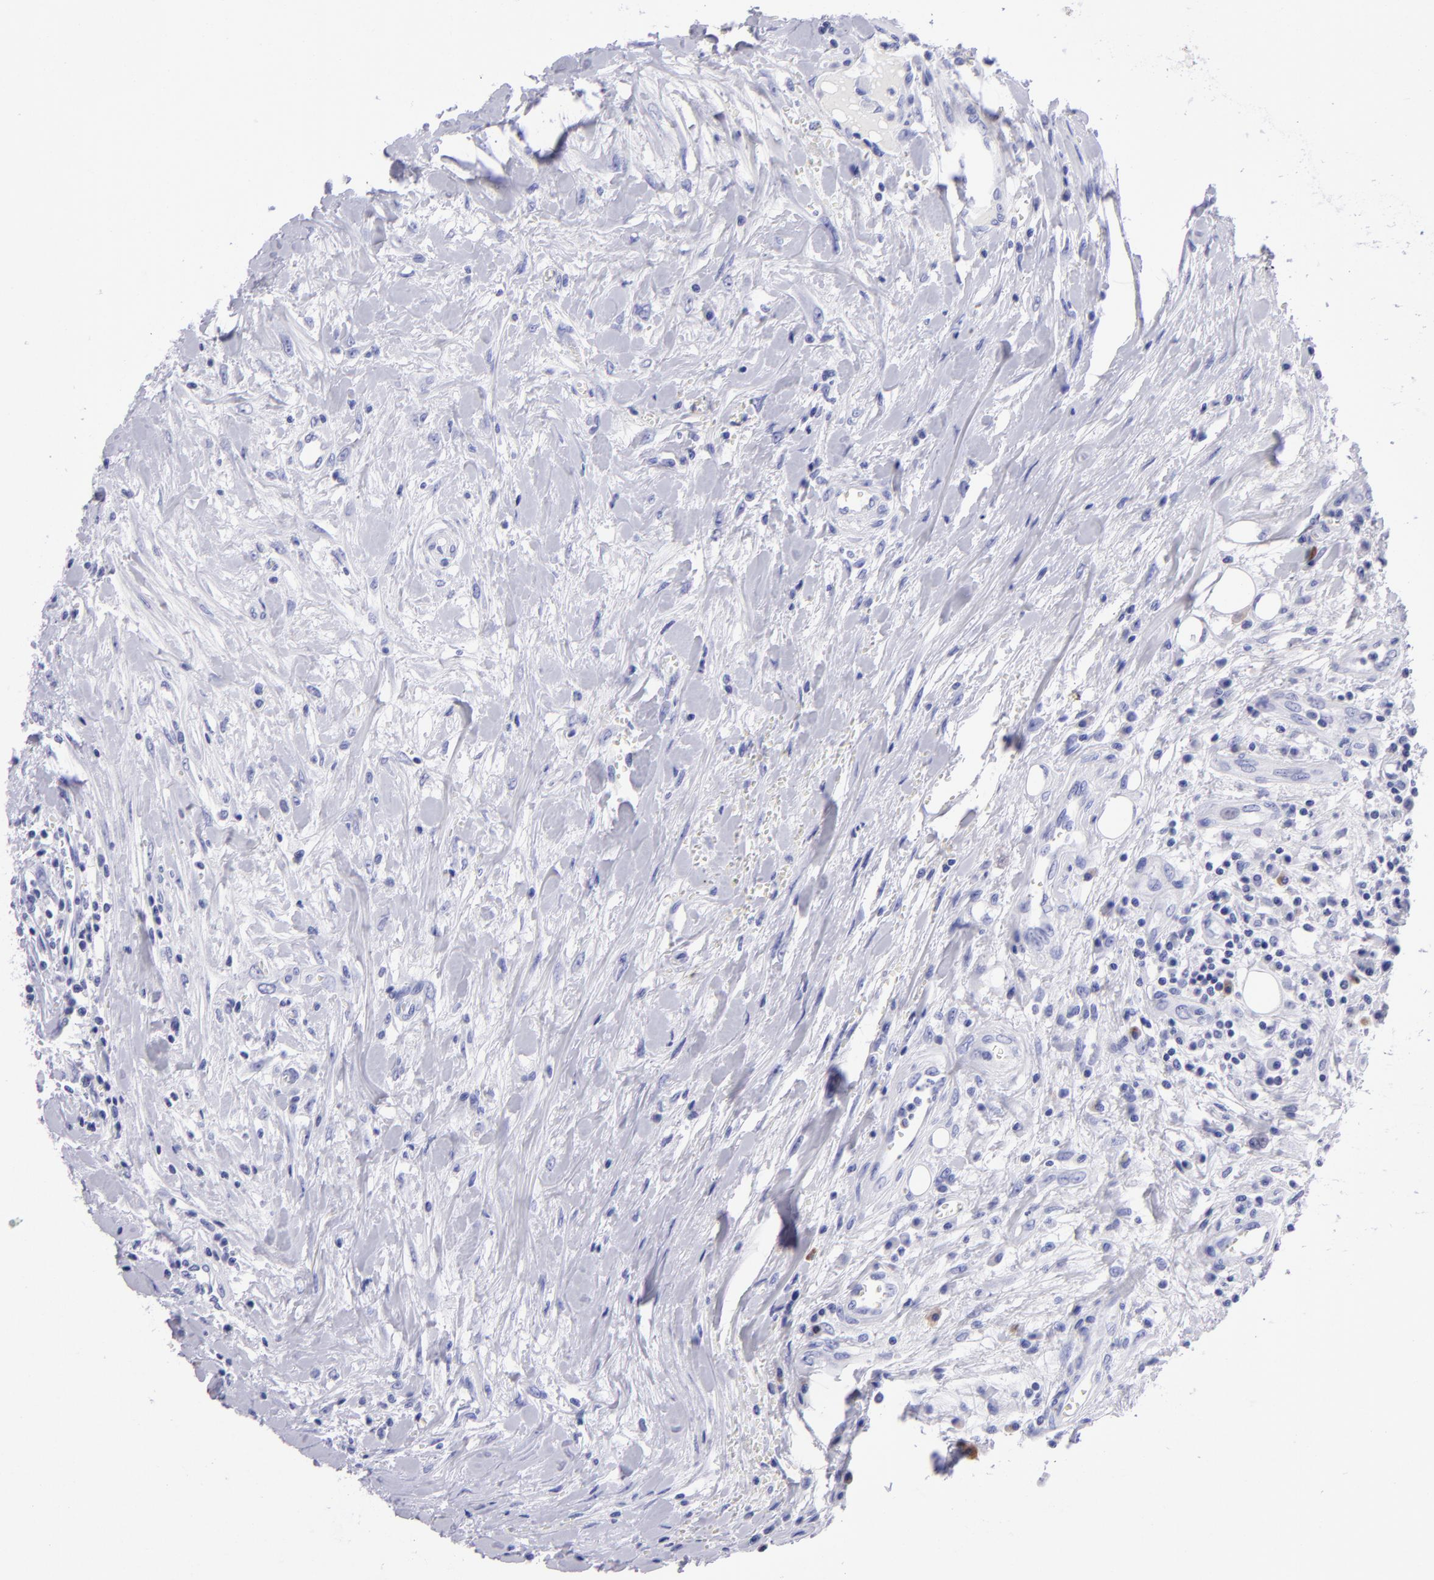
{"staining": {"intensity": "negative", "quantity": "none", "location": "none"}, "tissue": "head and neck cancer", "cell_type": "Tumor cells", "image_type": "cancer", "snomed": [{"axis": "morphology", "description": "Squamous cell carcinoma, NOS"}, {"axis": "morphology", "description": "Squamous cell carcinoma, metastatic, NOS"}, {"axis": "topography", "description": "Lymph node"}, {"axis": "topography", "description": "Salivary gland"}, {"axis": "topography", "description": "Head-Neck"}], "caption": "This is a image of immunohistochemistry (IHC) staining of head and neck metastatic squamous cell carcinoma, which shows no expression in tumor cells. (Immunohistochemistry, brightfield microscopy, high magnification).", "gene": "TYRP1", "patient": {"sex": "female", "age": 74}}